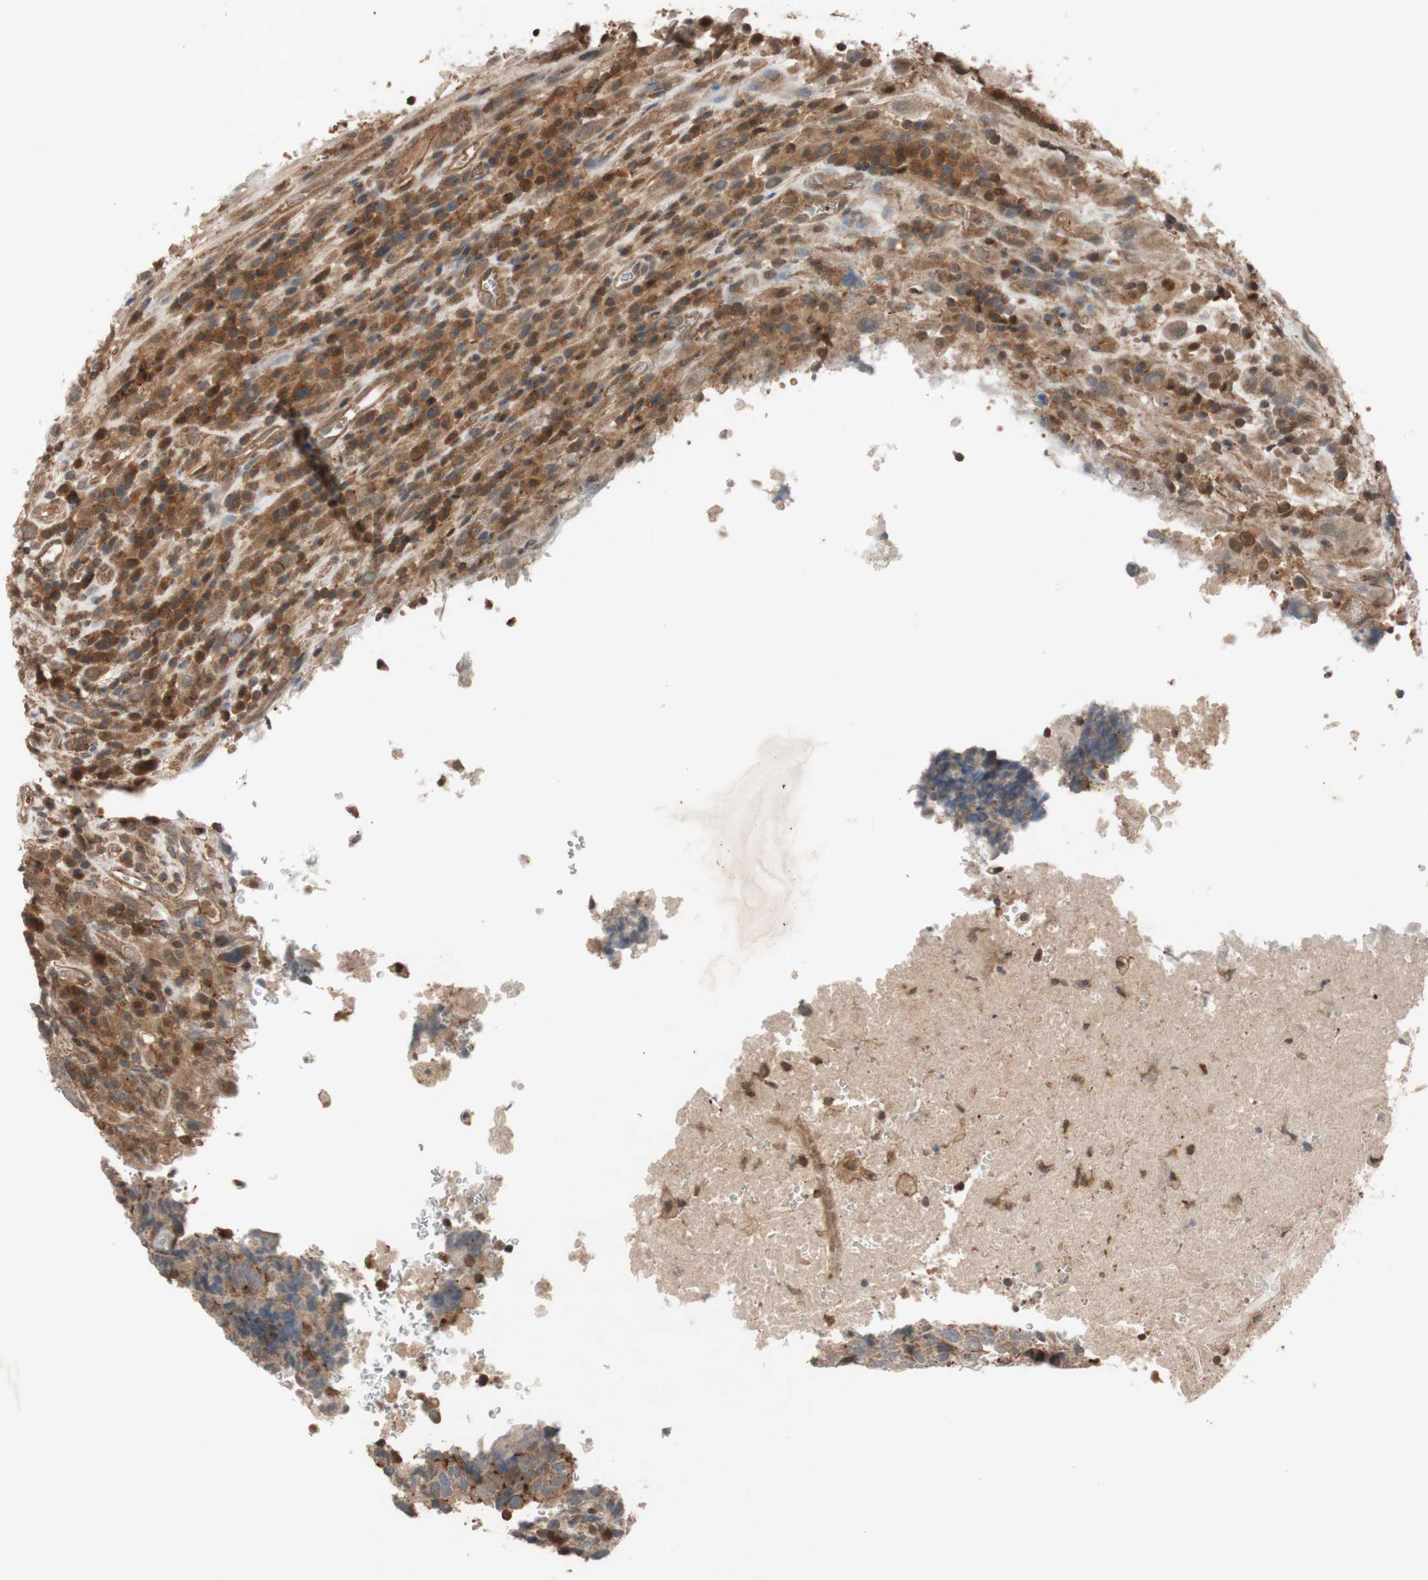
{"staining": {"intensity": "moderate", "quantity": "25%-75%", "location": "cytoplasmic/membranous"}, "tissue": "testis cancer", "cell_type": "Tumor cells", "image_type": "cancer", "snomed": [{"axis": "morphology", "description": "Necrosis, NOS"}, {"axis": "morphology", "description": "Carcinoma, Embryonal, NOS"}, {"axis": "topography", "description": "Testis"}], "caption": "Moderate cytoplasmic/membranous protein positivity is present in about 25%-75% of tumor cells in testis cancer.", "gene": "EPHA8", "patient": {"sex": "male", "age": 19}}